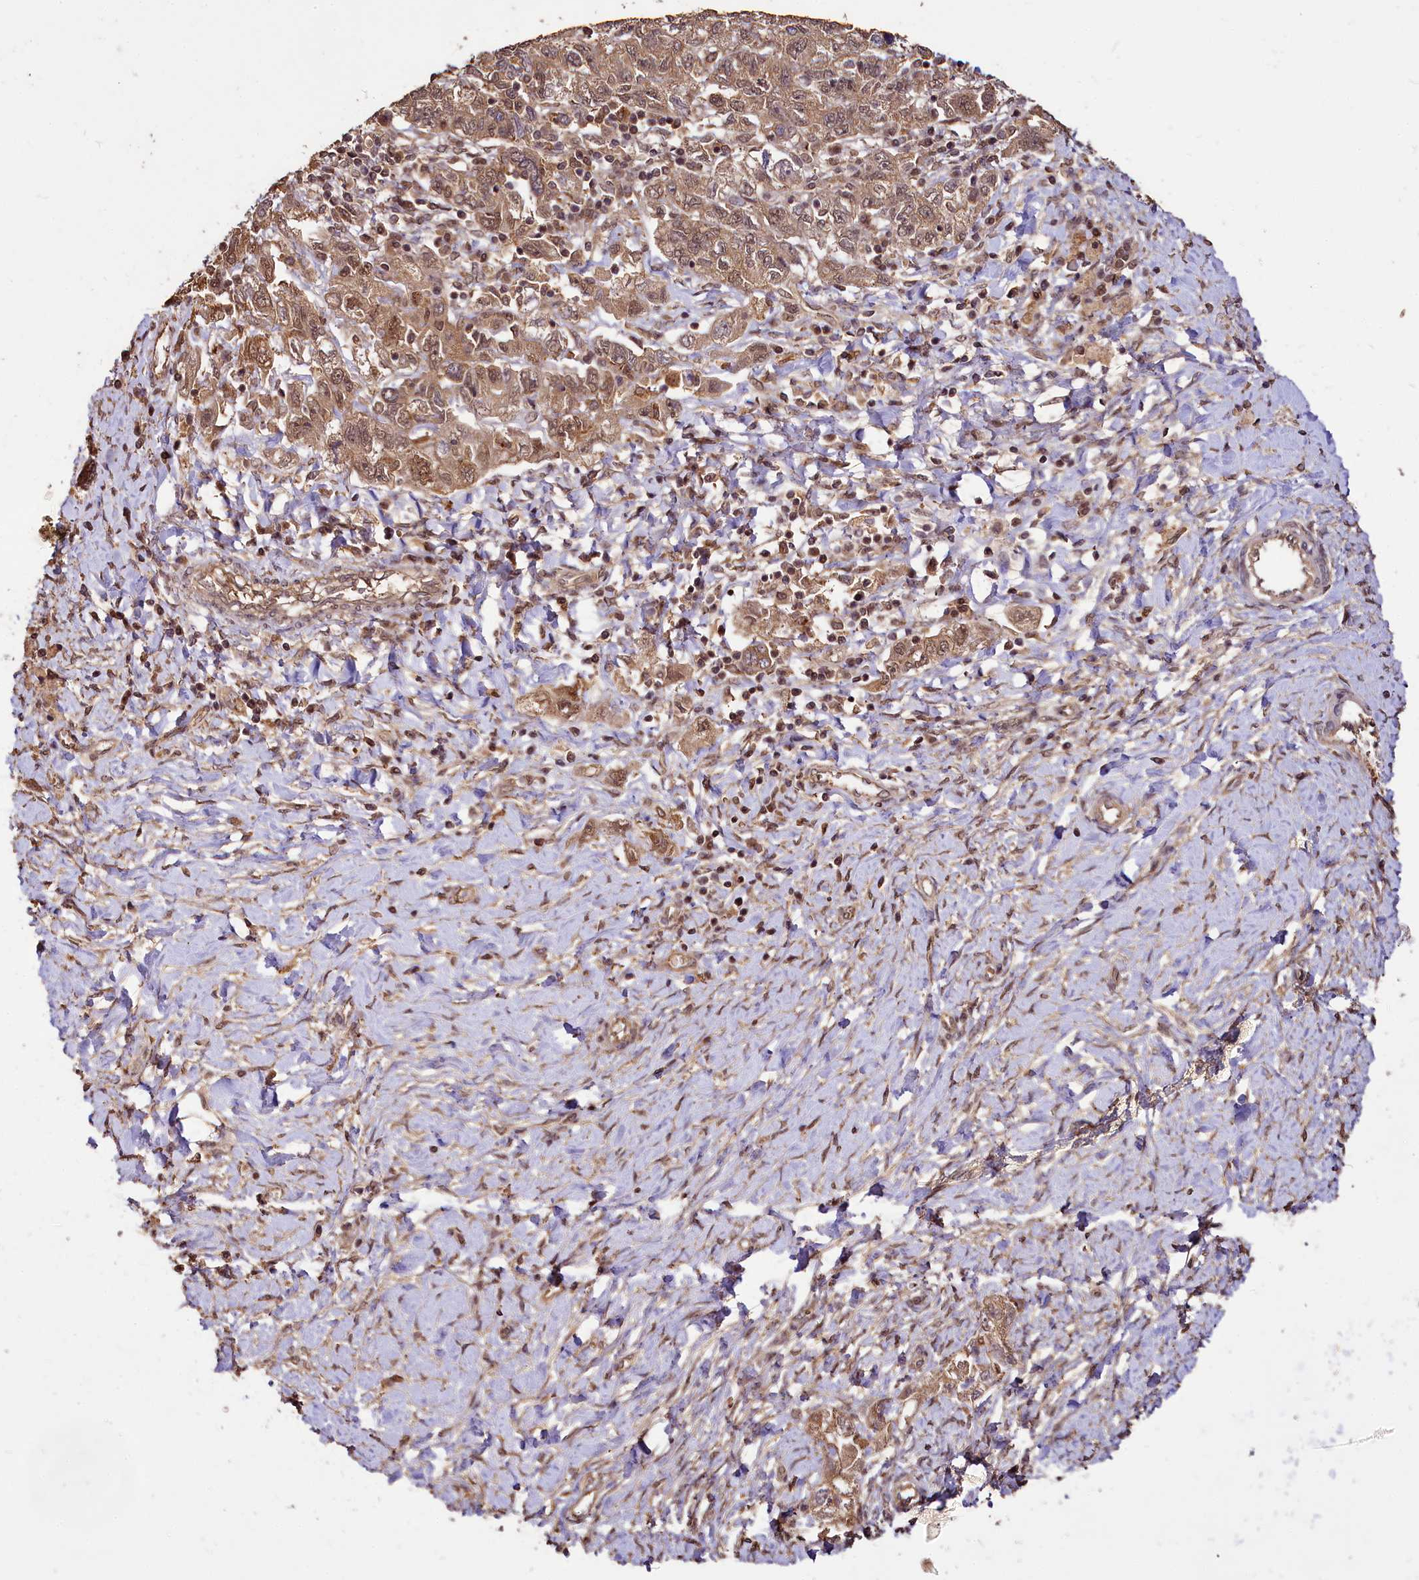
{"staining": {"intensity": "weak", "quantity": ">75%", "location": "cytoplasmic/membranous,nuclear"}, "tissue": "ovarian cancer", "cell_type": "Tumor cells", "image_type": "cancer", "snomed": [{"axis": "morphology", "description": "Carcinoma, NOS"}, {"axis": "morphology", "description": "Cystadenocarcinoma, serous, NOS"}, {"axis": "topography", "description": "Ovary"}], "caption": "This histopathology image reveals immunohistochemistry (IHC) staining of human ovarian cancer (serous cystadenocarcinoma), with low weak cytoplasmic/membranous and nuclear positivity in approximately >75% of tumor cells.", "gene": "VPS51", "patient": {"sex": "female", "age": 69}}